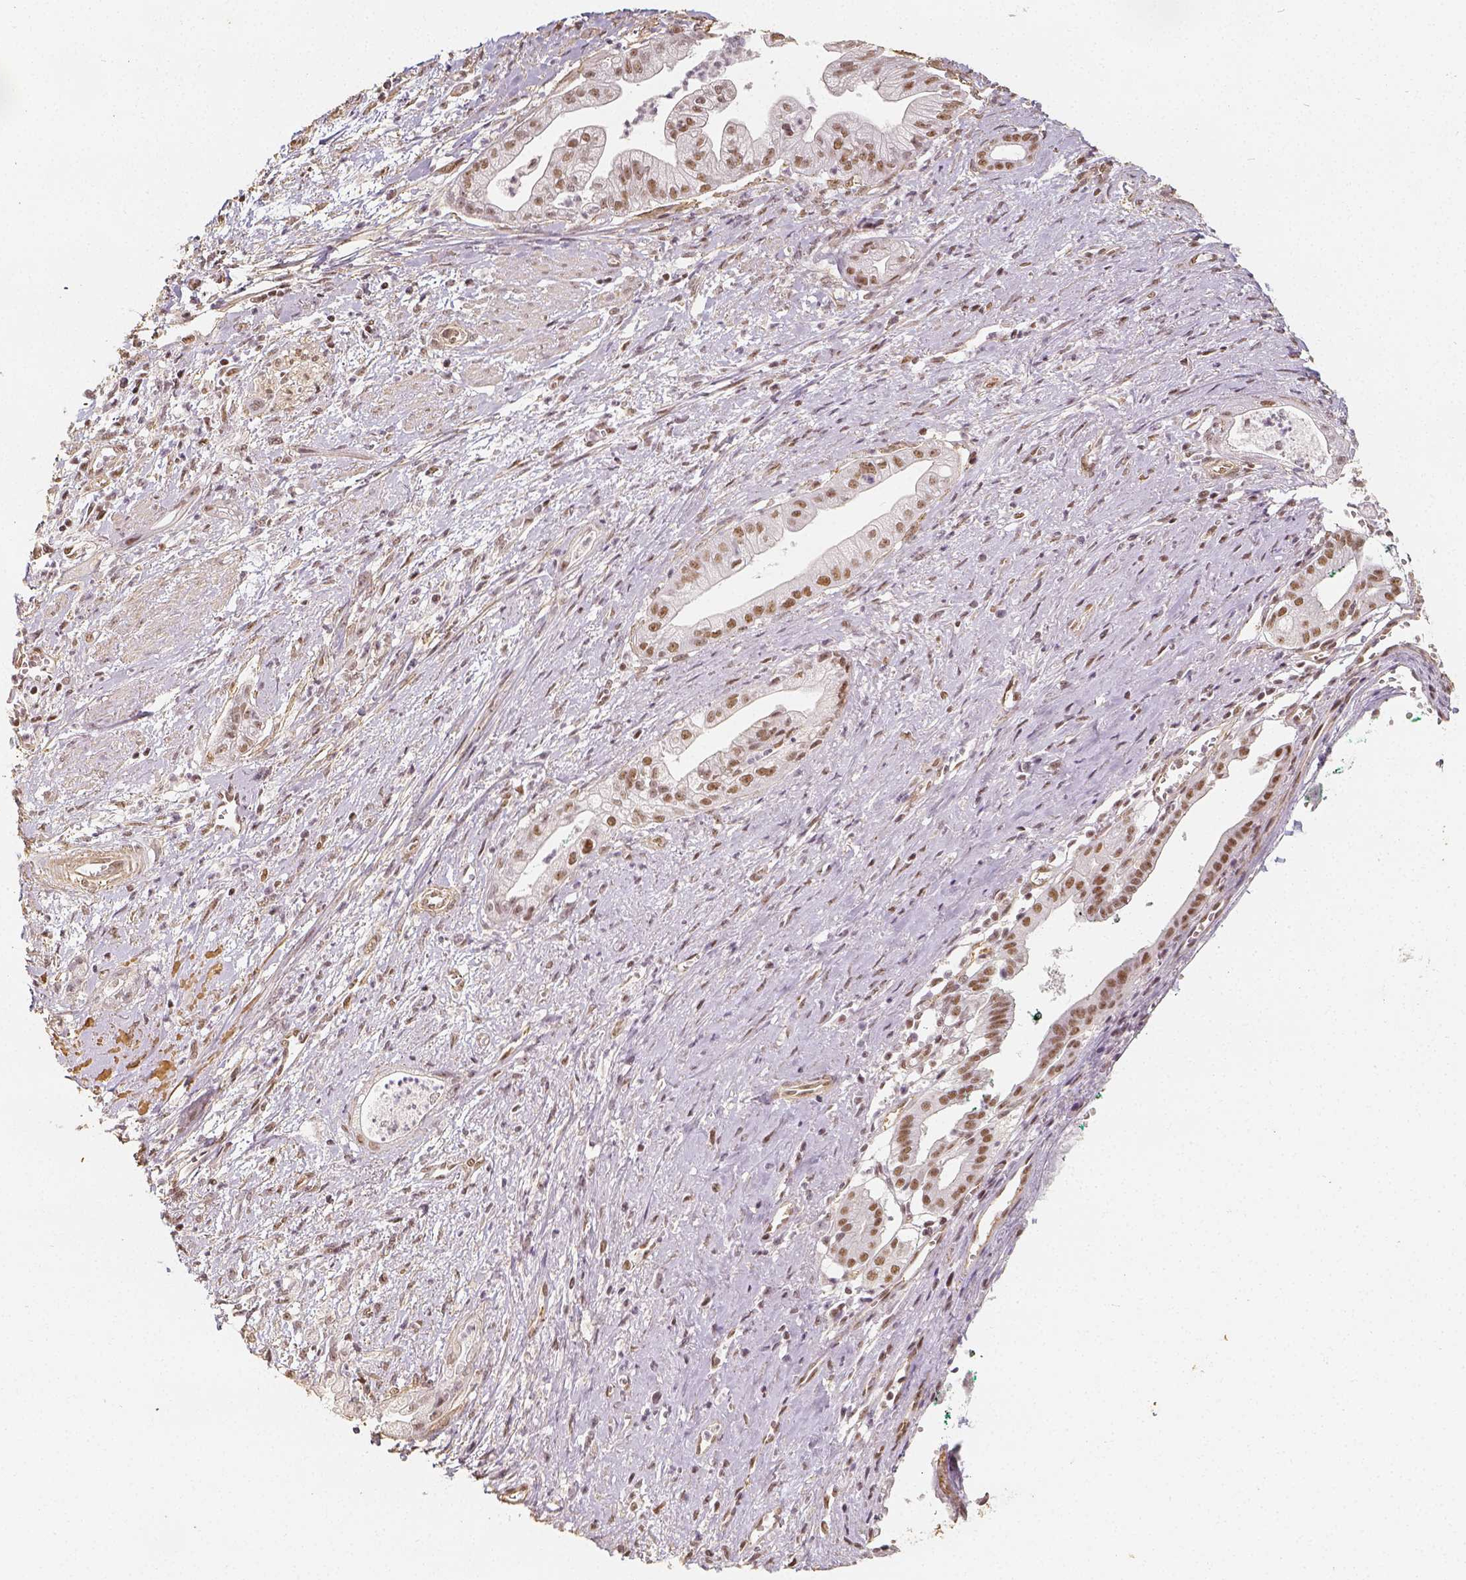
{"staining": {"intensity": "moderate", "quantity": ">75%", "location": "nuclear"}, "tissue": "pancreatic cancer", "cell_type": "Tumor cells", "image_type": "cancer", "snomed": [{"axis": "morphology", "description": "Normal tissue, NOS"}, {"axis": "morphology", "description": "Adenocarcinoma, NOS"}, {"axis": "topography", "description": "Lymph node"}, {"axis": "topography", "description": "Pancreas"}], "caption": "Pancreatic cancer stained with immunohistochemistry (IHC) demonstrates moderate nuclear staining in about >75% of tumor cells.", "gene": "HDAC1", "patient": {"sex": "female", "age": 58}}